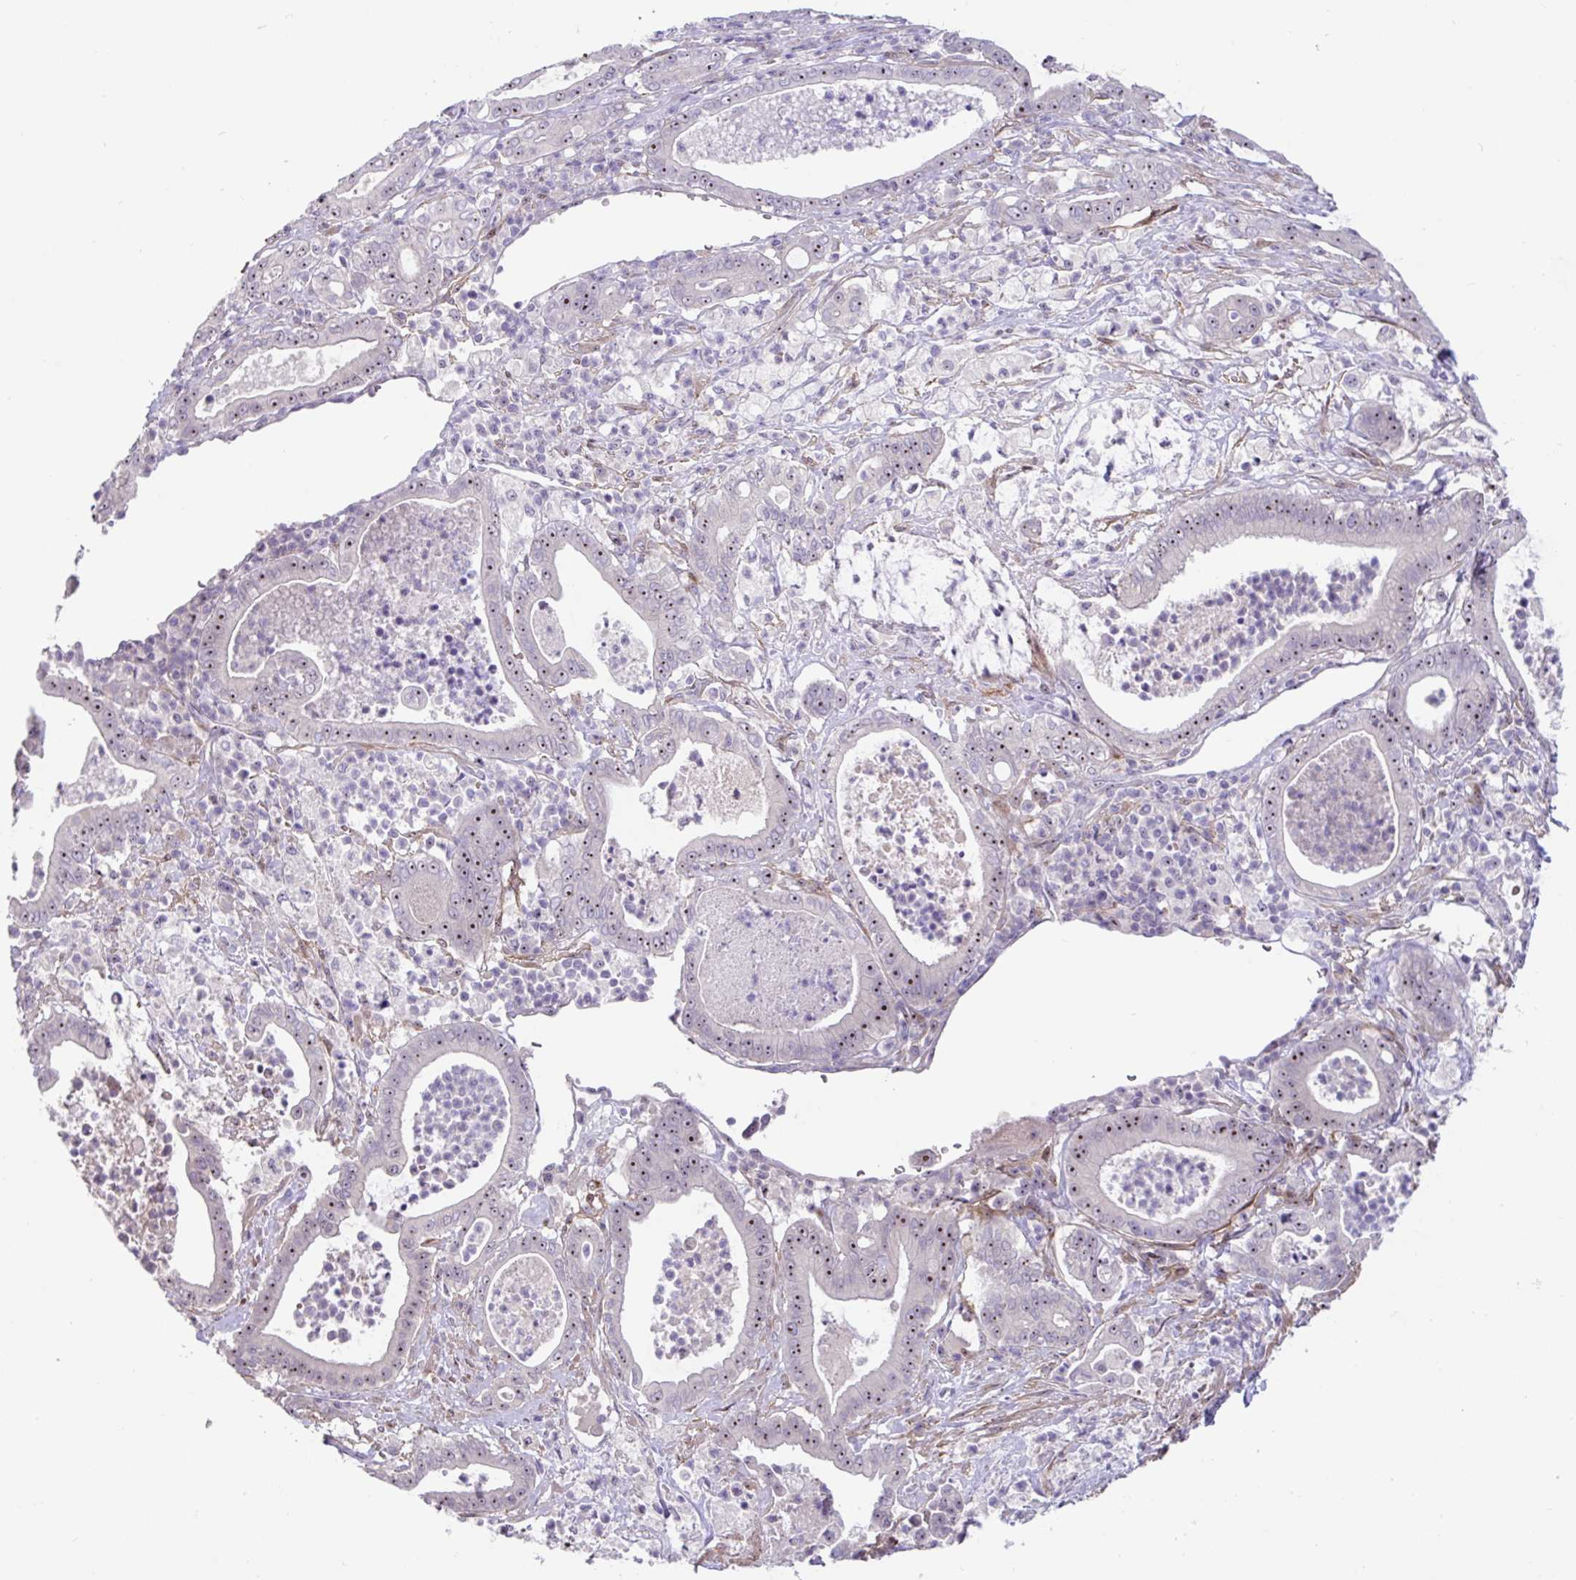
{"staining": {"intensity": "moderate", "quantity": ">75%", "location": "nuclear"}, "tissue": "pancreatic cancer", "cell_type": "Tumor cells", "image_type": "cancer", "snomed": [{"axis": "morphology", "description": "Adenocarcinoma, NOS"}, {"axis": "topography", "description": "Pancreas"}], "caption": "Immunohistochemistry (IHC) of human adenocarcinoma (pancreatic) shows medium levels of moderate nuclear expression in approximately >75% of tumor cells.", "gene": "MXRA8", "patient": {"sex": "male", "age": 71}}